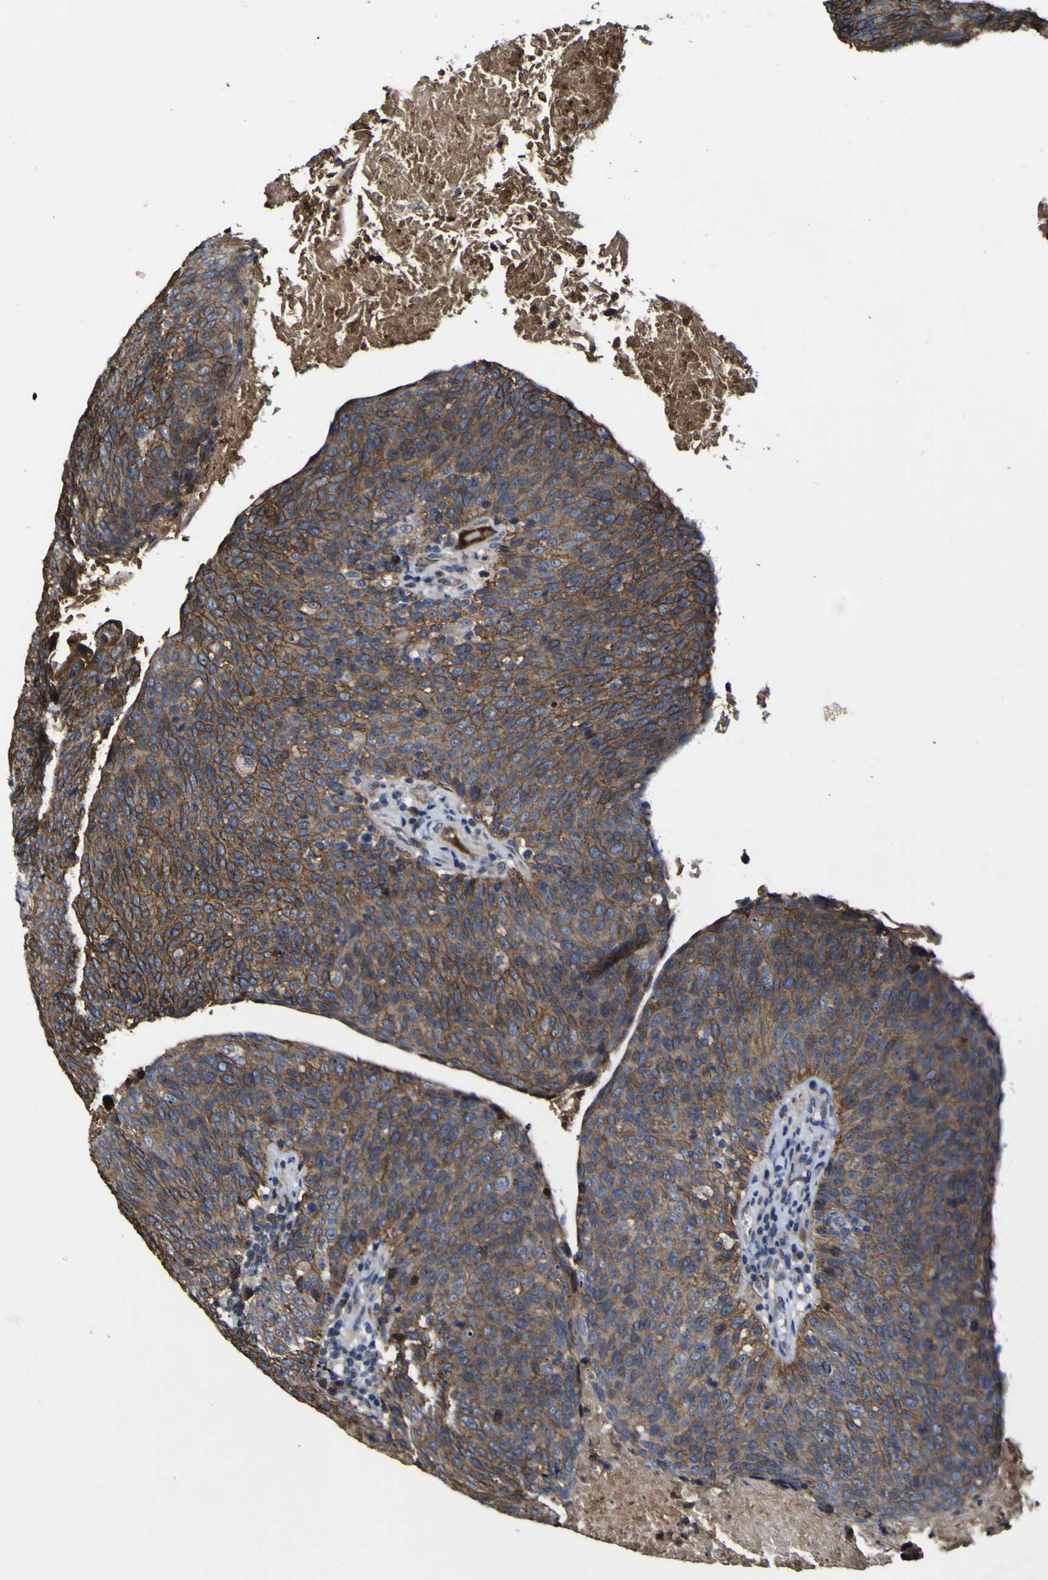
{"staining": {"intensity": "moderate", "quantity": ">75%", "location": "cytoplasmic/membranous"}, "tissue": "head and neck cancer", "cell_type": "Tumor cells", "image_type": "cancer", "snomed": [{"axis": "morphology", "description": "Squamous cell carcinoma, NOS"}, {"axis": "morphology", "description": "Squamous cell carcinoma, metastatic, NOS"}, {"axis": "topography", "description": "Lymph node"}, {"axis": "topography", "description": "Head-Neck"}], "caption": "Human head and neck cancer stained with a protein marker displays moderate staining in tumor cells.", "gene": "CCL2", "patient": {"sex": "male", "age": 62}}